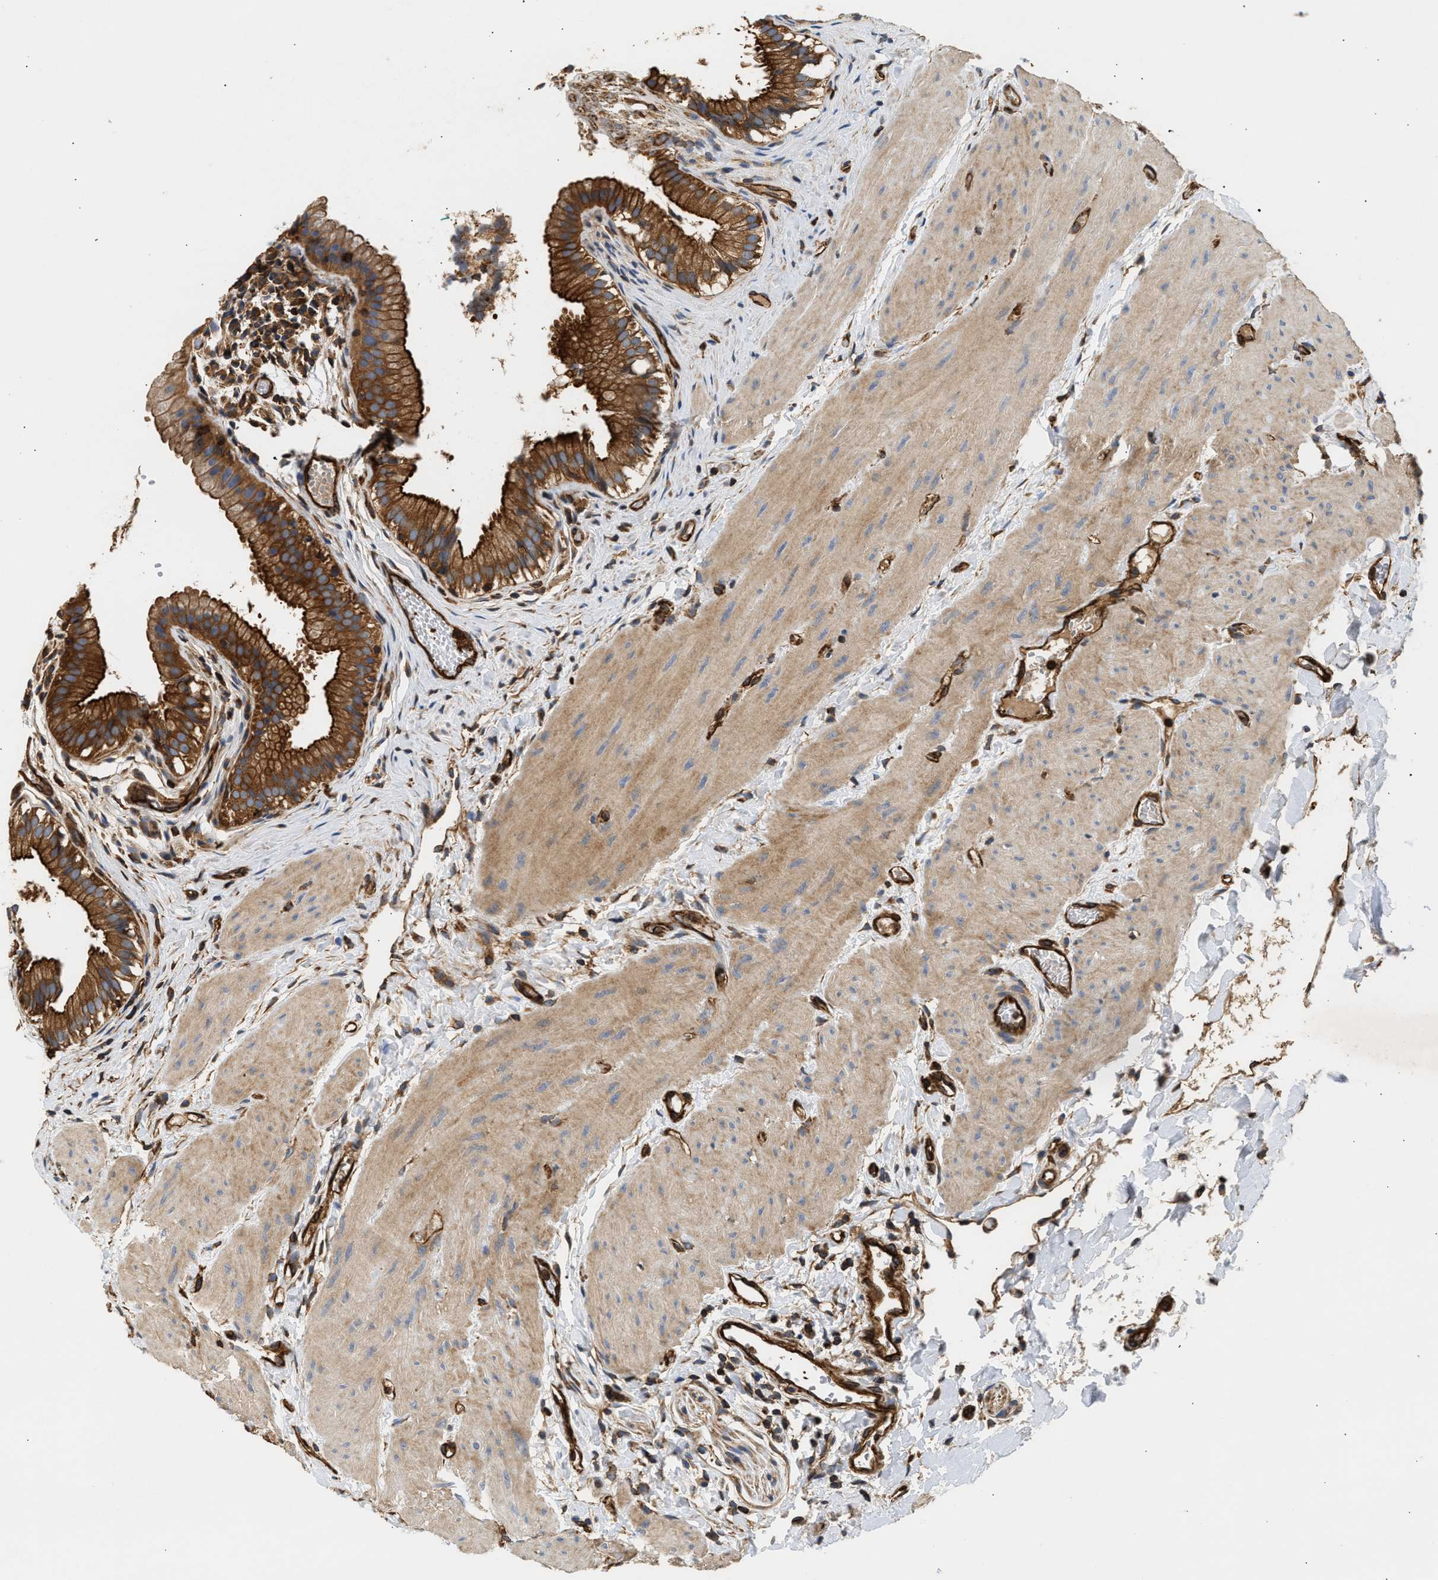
{"staining": {"intensity": "strong", "quantity": ">75%", "location": "cytoplasmic/membranous"}, "tissue": "gallbladder", "cell_type": "Glandular cells", "image_type": "normal", "snomed": [{"axis": "morphology", "description": "Normal tissue, NOS"}, {"axis": "topography", "description": "Gallbladder"}], "caption": "DAB immunohistochemical staining of normal human gallbladder displays strong cytoplasmic/membranous protein staining in about >75% of glandular cells.", "gene": "SAMD9L", "patient": {"sex": "female", "age": 26}}